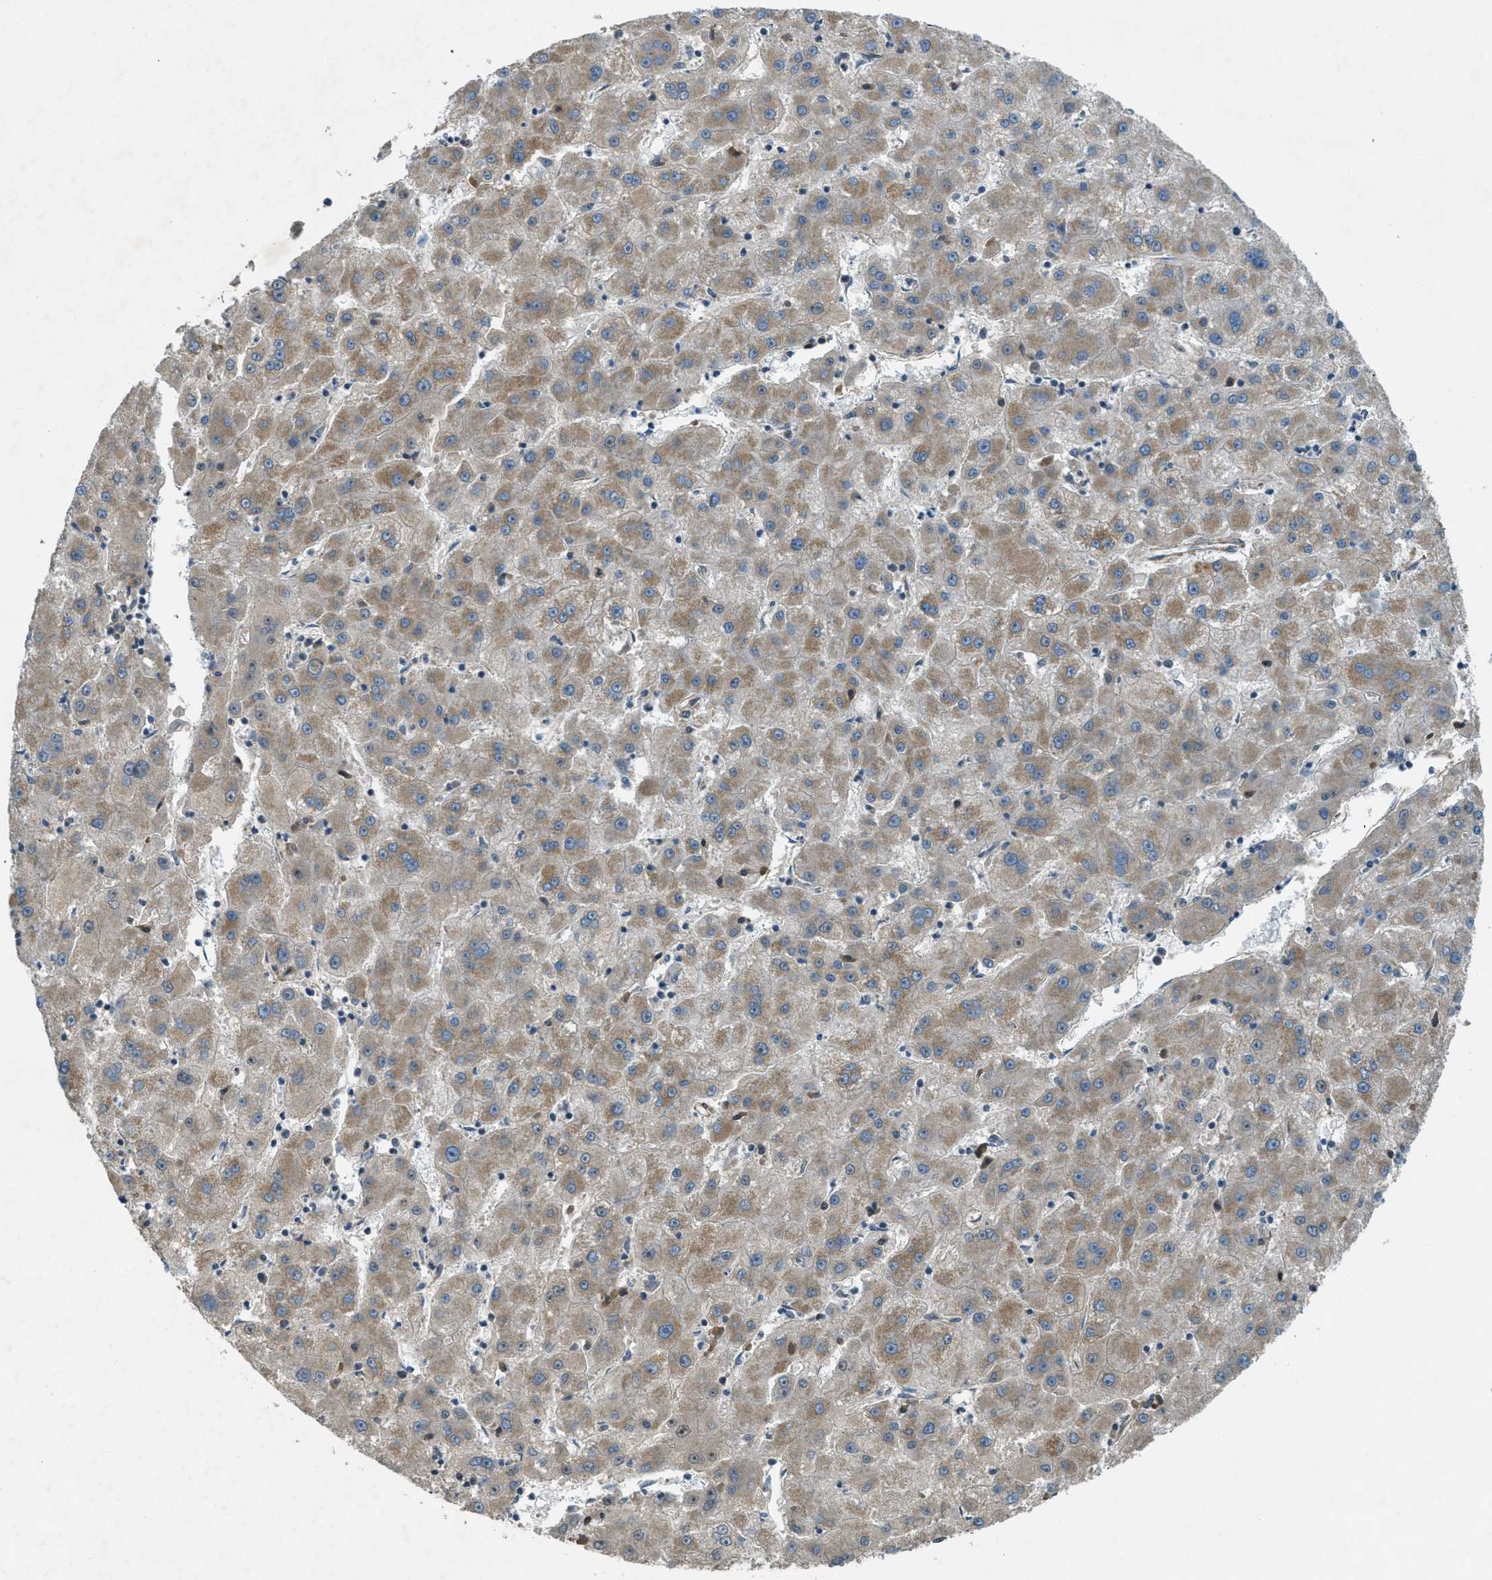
{"staining": {"intensity": "moderate", "quantity": ">75%", "location": "cytoplasmic/membranous"}, "tissue": "liver cancer", "cell_type": "Tumor cells", "image_type": "cancer", "snomed": [{"axis": "morphology", "description": "Carcinoma, Hepatocellular, NOS"}, {"axis": "topography", "description": "Liver"}], "caption": "This micrograph reveals IHC staining of human liver cancer (hepatocellular carcinoma), with medium moderate cytoplasmic/membranous expression in approximately >75% of tumor cells.", "gene": "VEZT", "patient": {"sex": "male", "age": 72}}